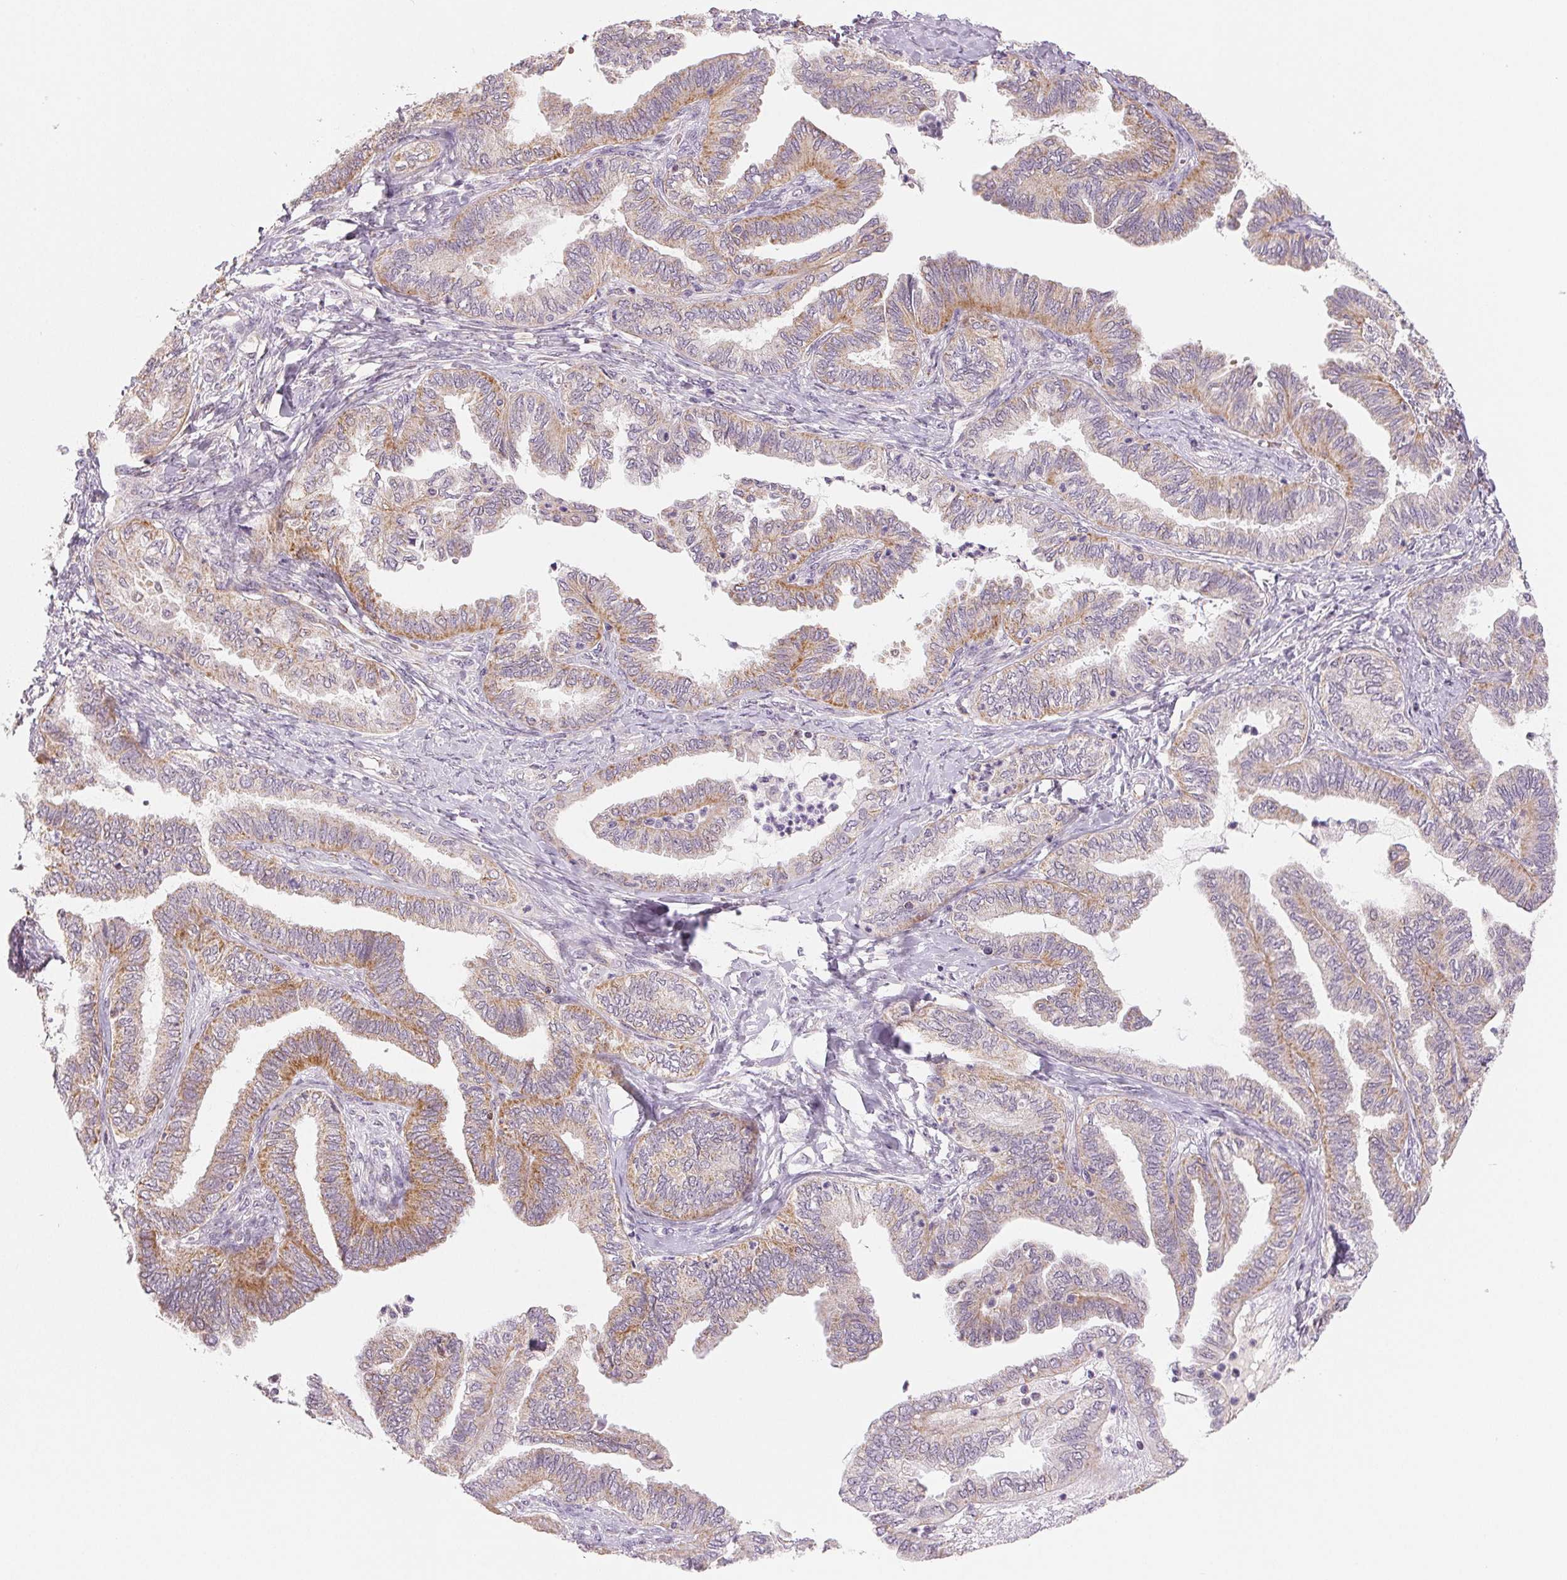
{"staining": {"intensity": "moderate", "quantity": "<25%", "location": "cytoplasmic/membranous"}, "tissue": "ovarian cancer", "cell_type": "Tumor cells", "image_type": "cancer", "snomed": [{"axis": "morphology", "description": "Carcinoma, endometroid"}, {"axis": "topography", "description": "Ovary"}], "caption": "IHC (DAB (3,3'-diaminobenzidine)) staining of human ovarian cancer shows moderate cytoplasmic/membranous protein expression in approximately <25% of tumor cells.", "gene": "HINT2", "patient": {"sex": "female", "age": 70}}